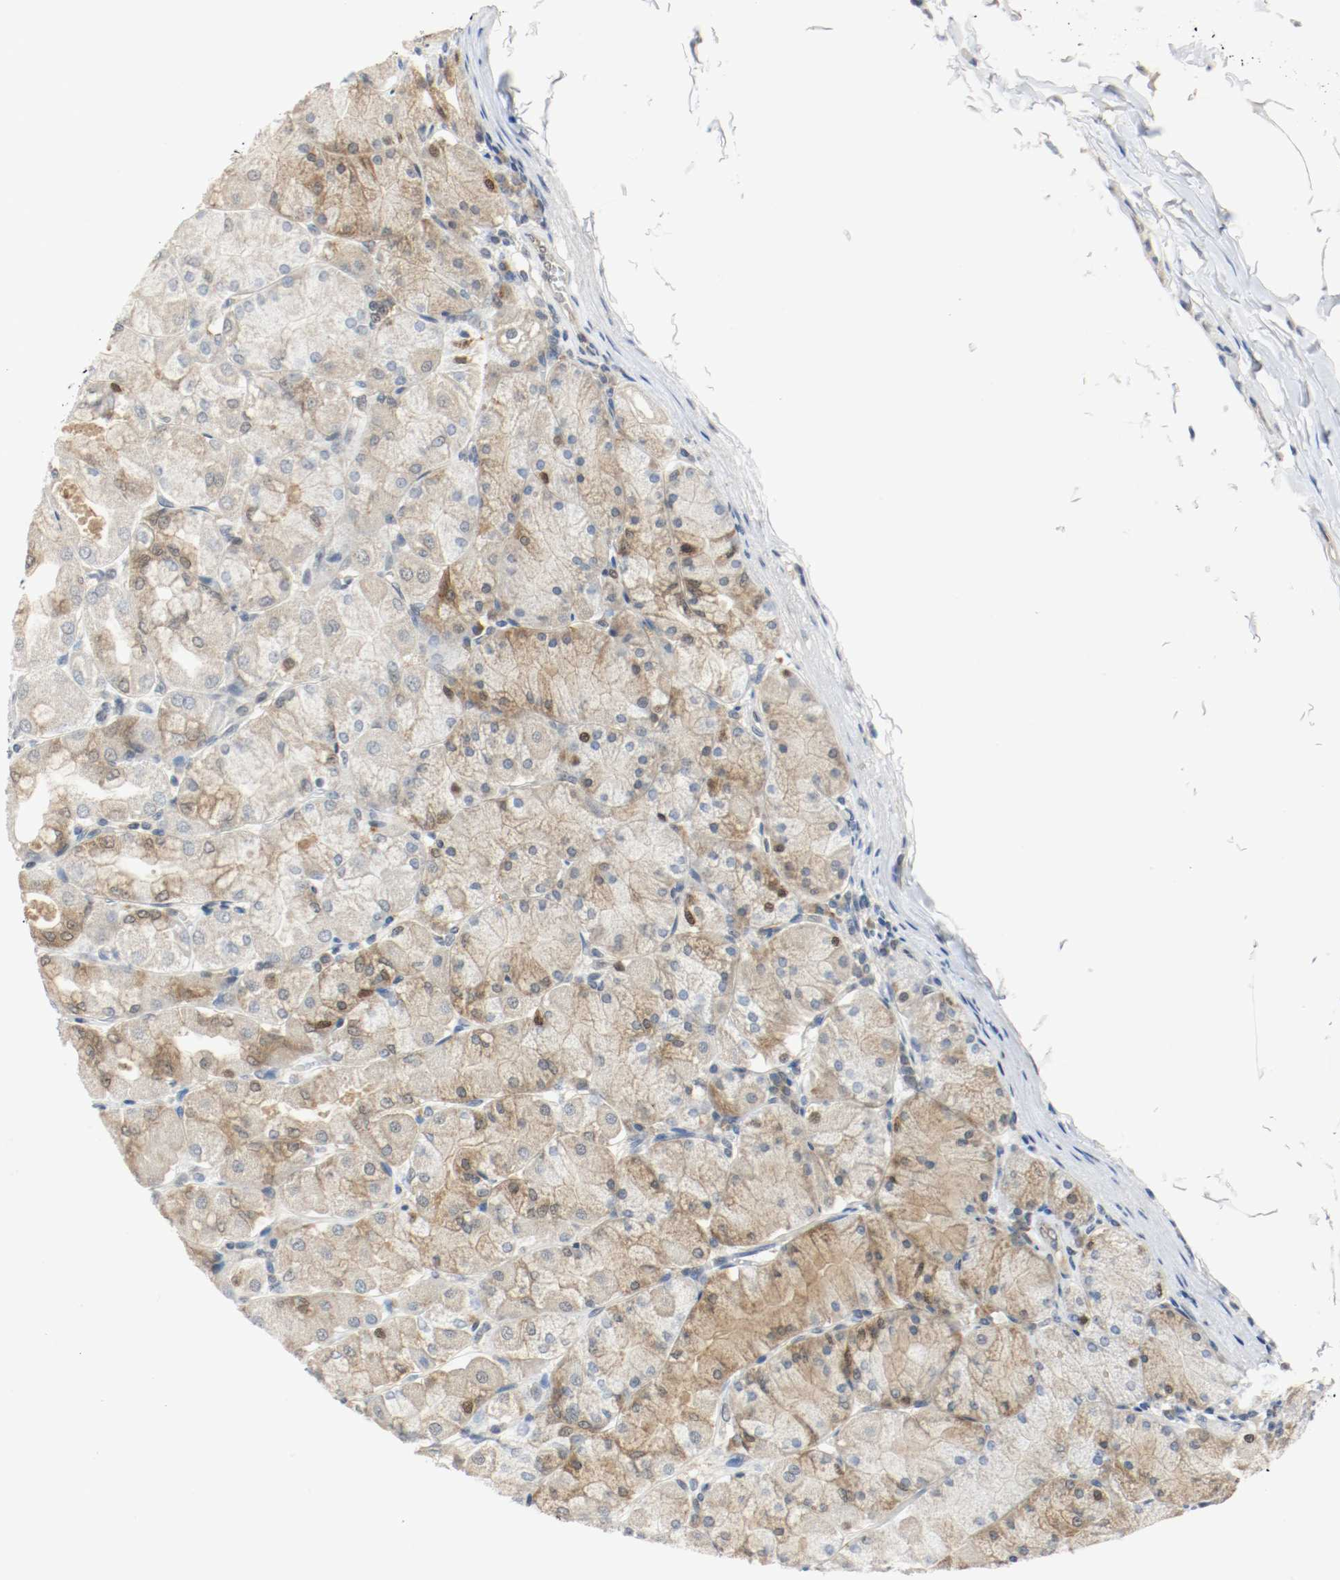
{"staining": {"intensity": "moderate", "quantity": ">75%", "location": "cytoplasmic/membranous,nuclear"}, "tissue": "stomach", "cell_type": "Glandular cells", "image_type": "normal", "snomed": [{"axis": "morphology", "description": "Normal tissue, NOS"}, {"axis": "topography", "description": "Stomach, upper"}], "caption": "High-magnification brightfield microscopy of normal stomach stained with DAB (brown) and counterstained with hematoxylin (blue). glandular cells exhibit moderate cytoplasmic/membranous,nuclear expression is seen in approximately>75% of cells. The staining was performed using DAB to visualize the protein expression in brown, while the nuclei were stained in blue with hematoxylin (Magnification: 20x).", "gene": "PPME1", "patient": {"sex": "female", "age": 56}}